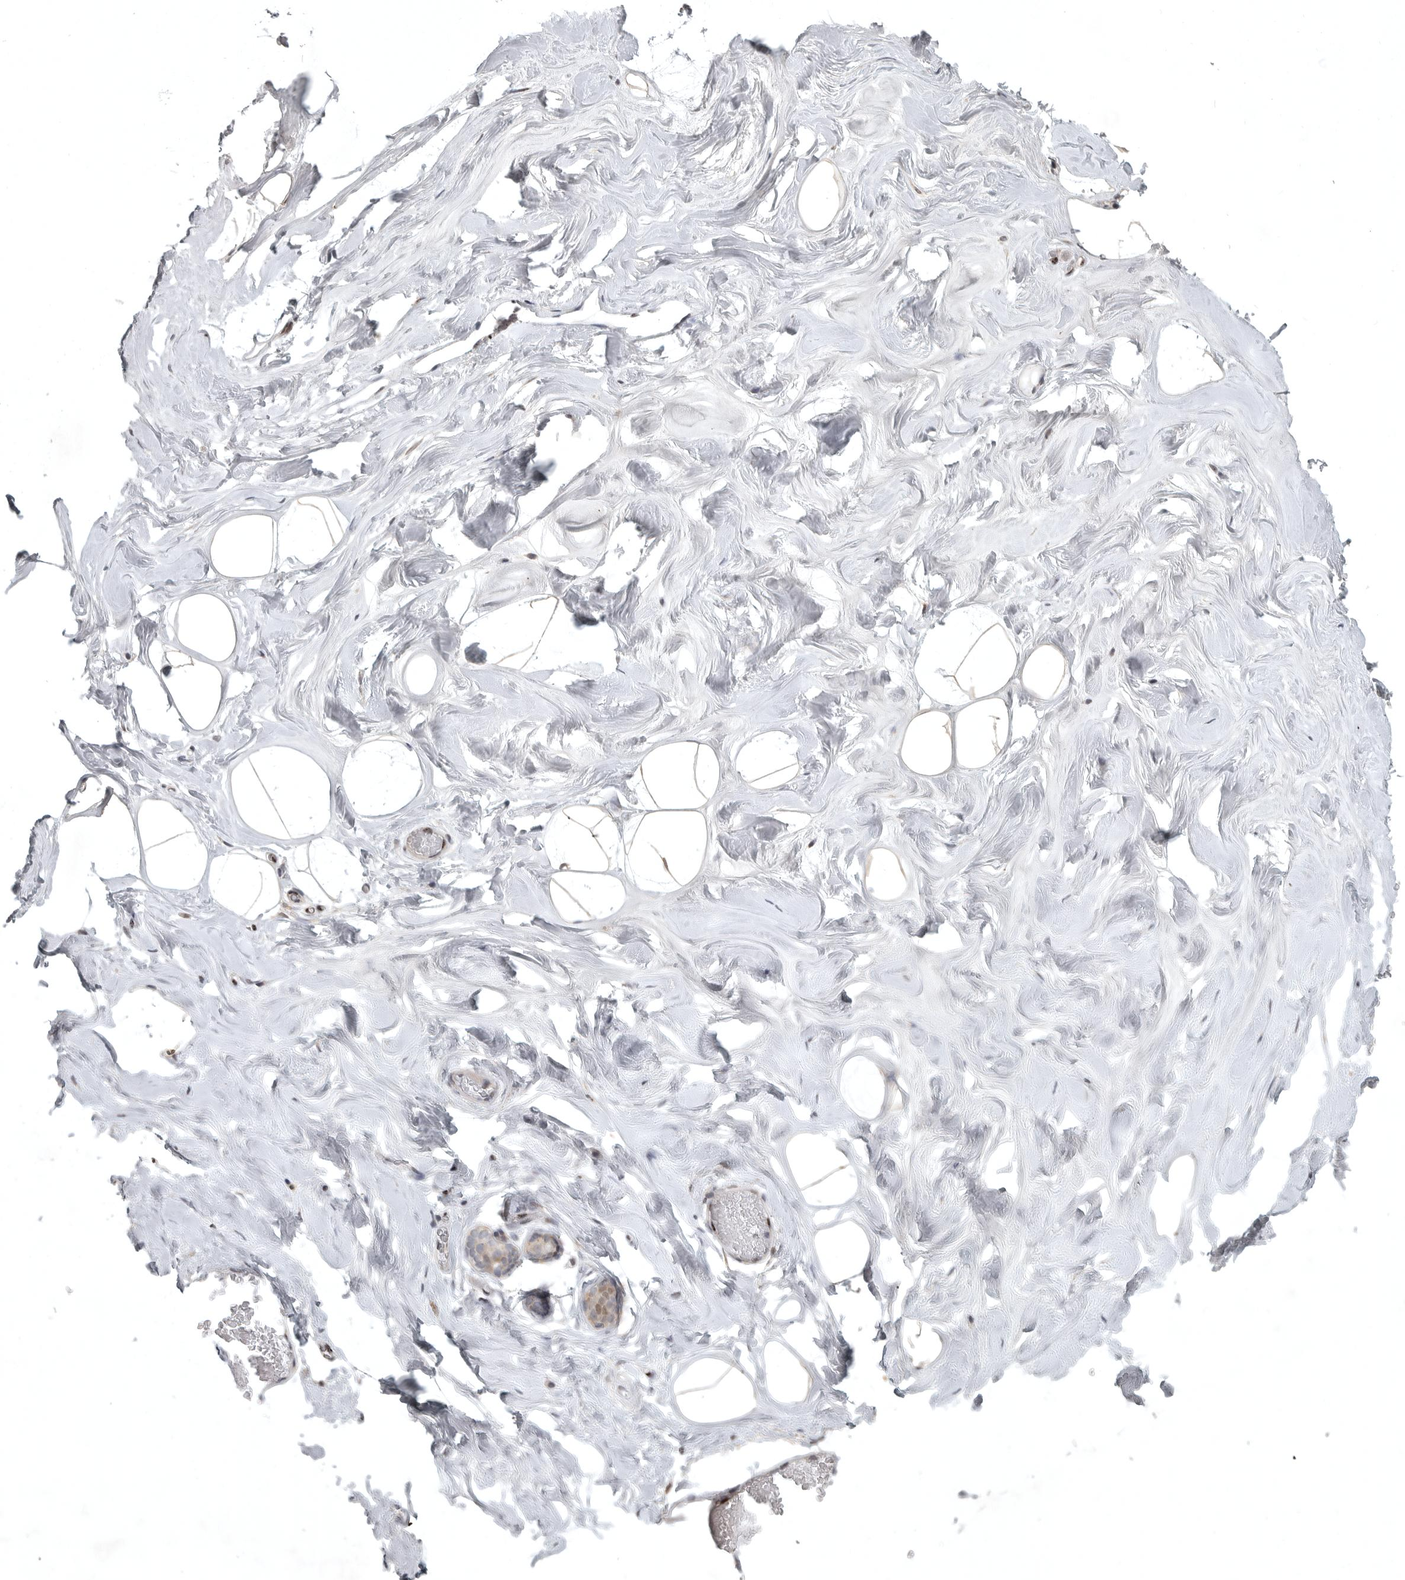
{"staining": {"intensity": "weak", "quantity": "25%-75%", "location": "cytoplasmic/membranous"}, "tissue": "adipose tissue", "cell_type": "Adipocytes", "image_type": "normal", "snomed": [{"axis": "morphology", "description": "Normal tissue, NOS"}, {"axis": "morphology", "description": "Fibrosis, NOS"}, {"axis": "topography", "description": "Breast"}, {"axis": "topography", "description": "Adipose tissue"}], "caption": "Brown immunohistochemical staining in normal adipose tissue displays weak cytoplasmic/membranous staining in approximately 25%-75% of adipocytes.", "gene": "POLE2", "patient": {"sex": "female", "age": 39}}